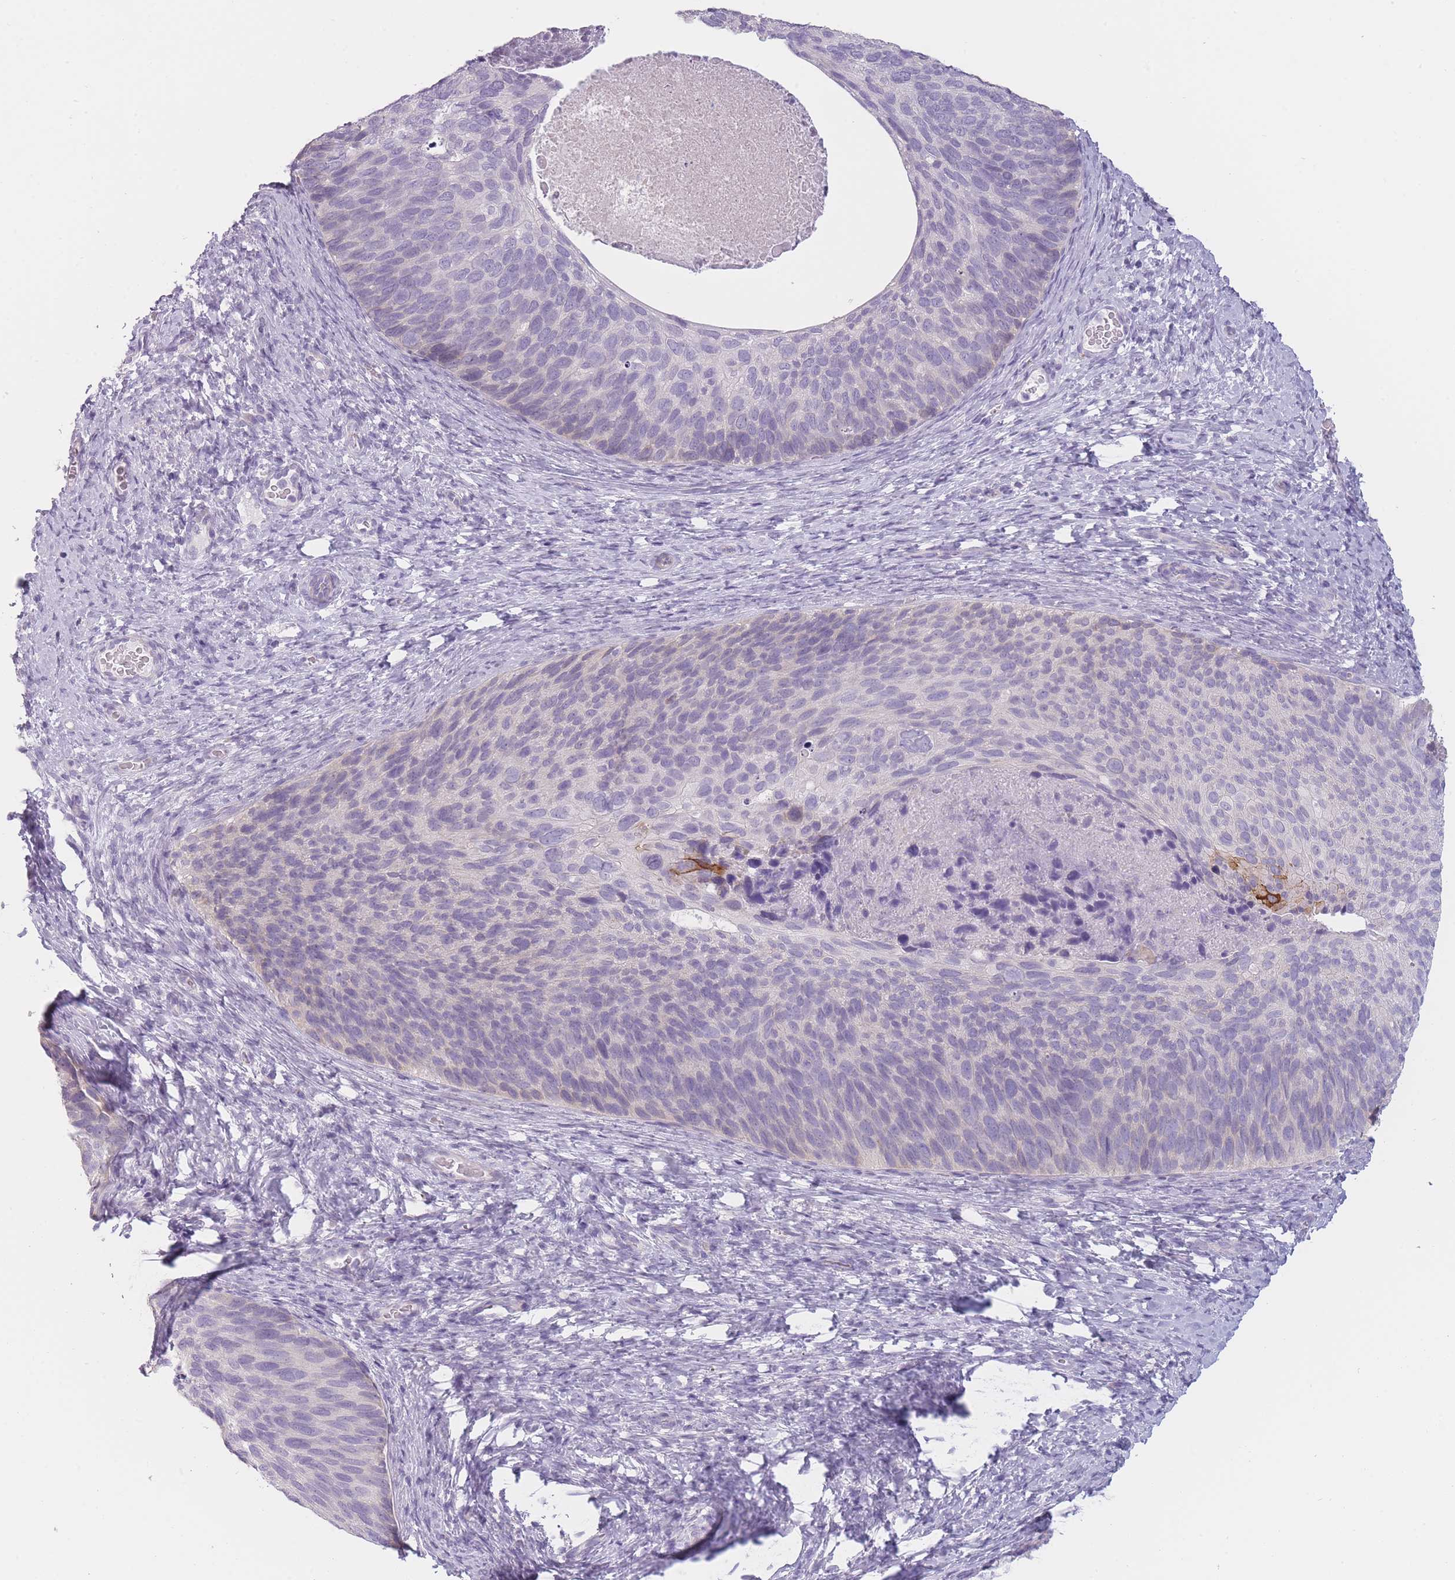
{"staining": {"intensity": "negative", "quantity": "none", "location": "none"}, "tissue": "cervical cancer", "cell_type": "Tumor cells", "image_type": "cancer", "snomed": [{"axis": "morphology", "description": "Squamous cell carcinoma, NOS"}, {"axis": "topography", "description": "Cervix"}], "caption": "A photomicrograph of human cervical squamous cell carcinoma is negative for staining in tumor cells.", "gene": "TMEM236", "patient": {"sex": "female", "age": 80}}